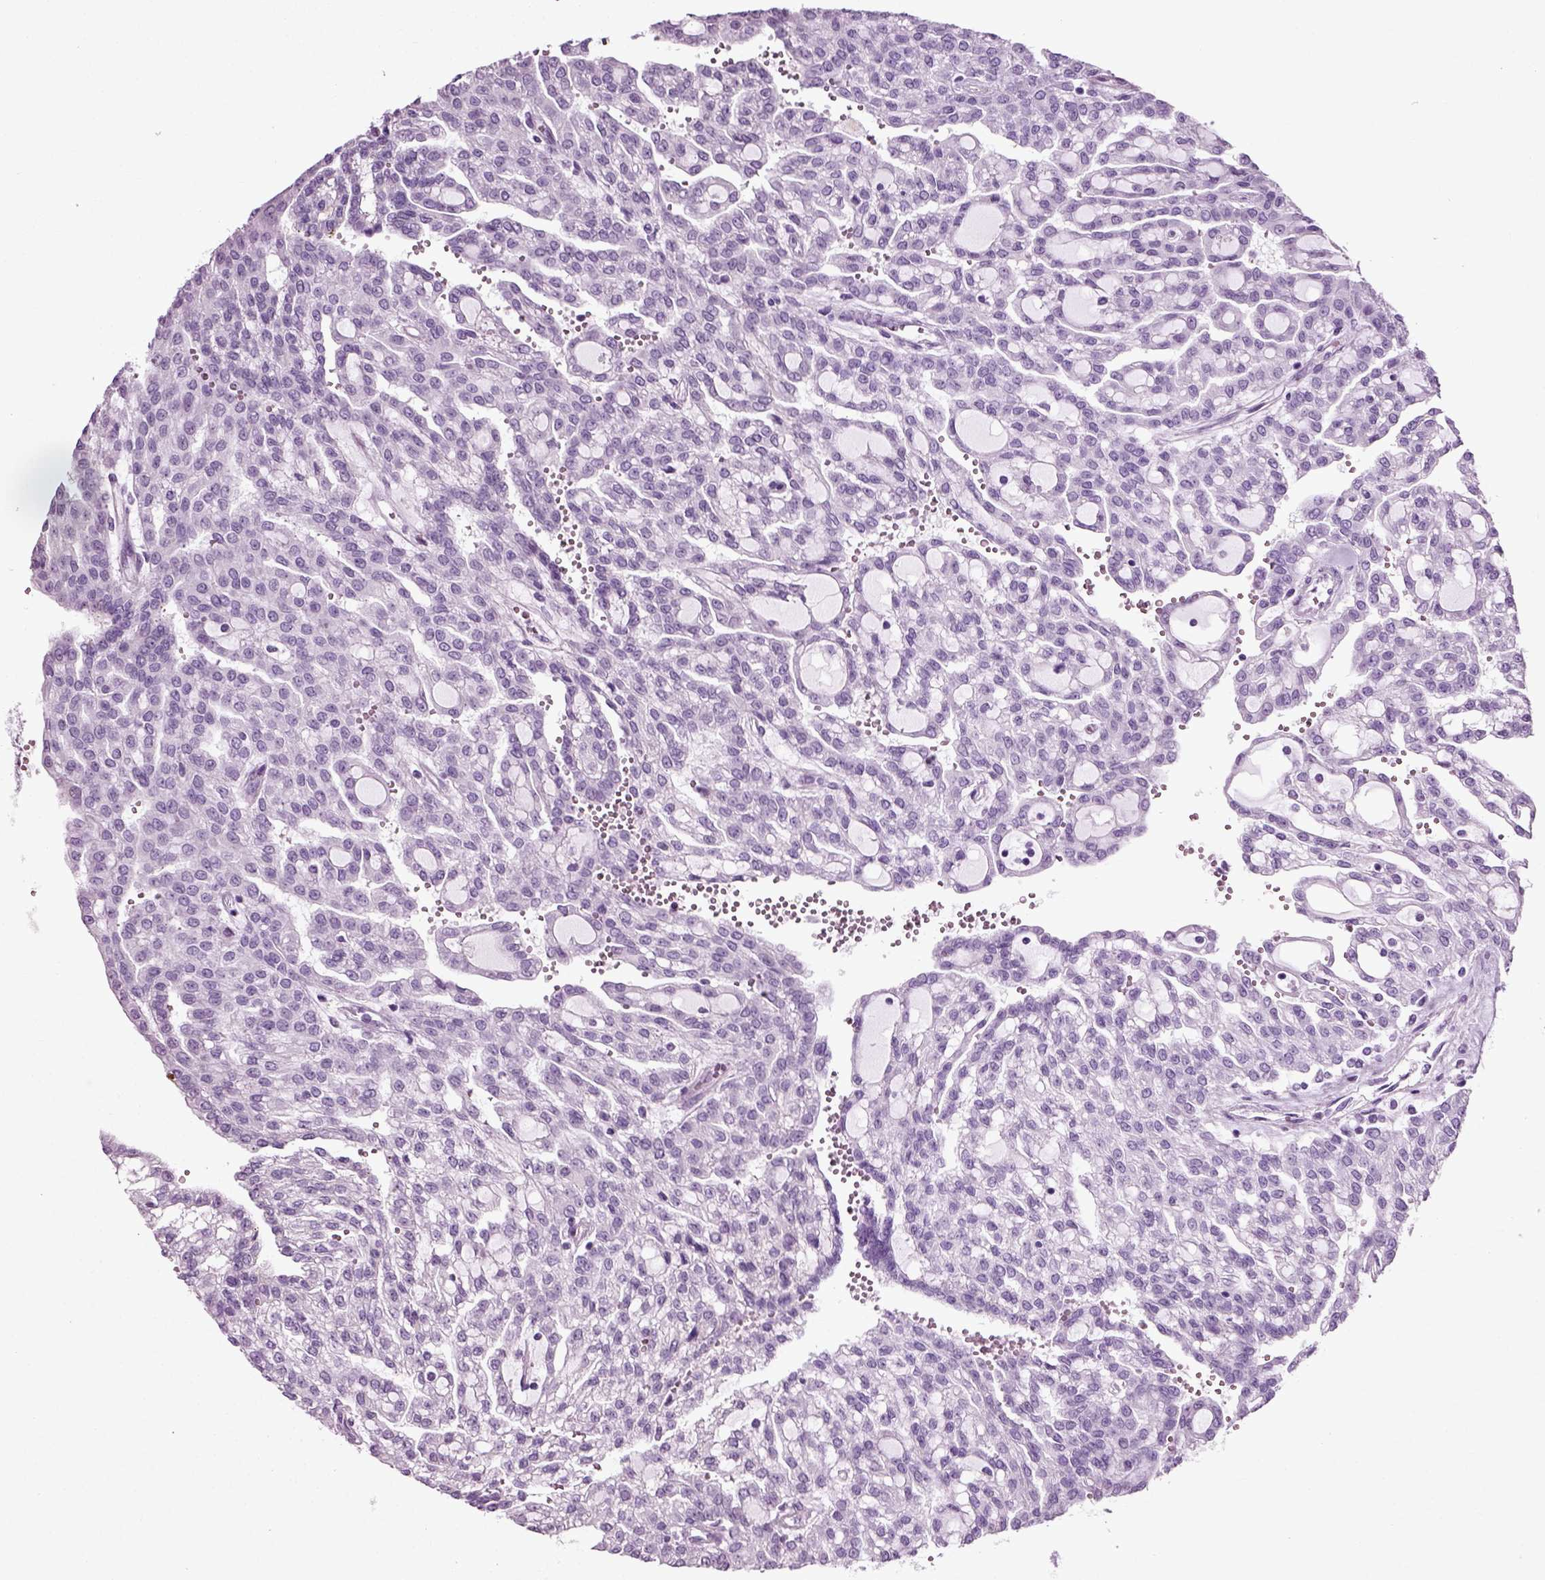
{"staining": {"intensity": "negative", "quantity": "none", "location": "none"}, "tissue": "renal cancer", "cell_type": "Tumor cells", "image_type": "cancer", "snomed": [{"axis": "morphology", "description": "Adenocarcinoma, NOS"}, {"axis": "topography", "description": "Kidney"}], "caption": "This photomicrograph is of adenocarcinoma (renal) stained with immunohistochemistry (IHC) to label a protein in brown with the nuclei are counter-stained blue. There is no positivity in tumor cells.", "gene": "SLC26A8", "patient": {"sex": "male", "age": 63}}